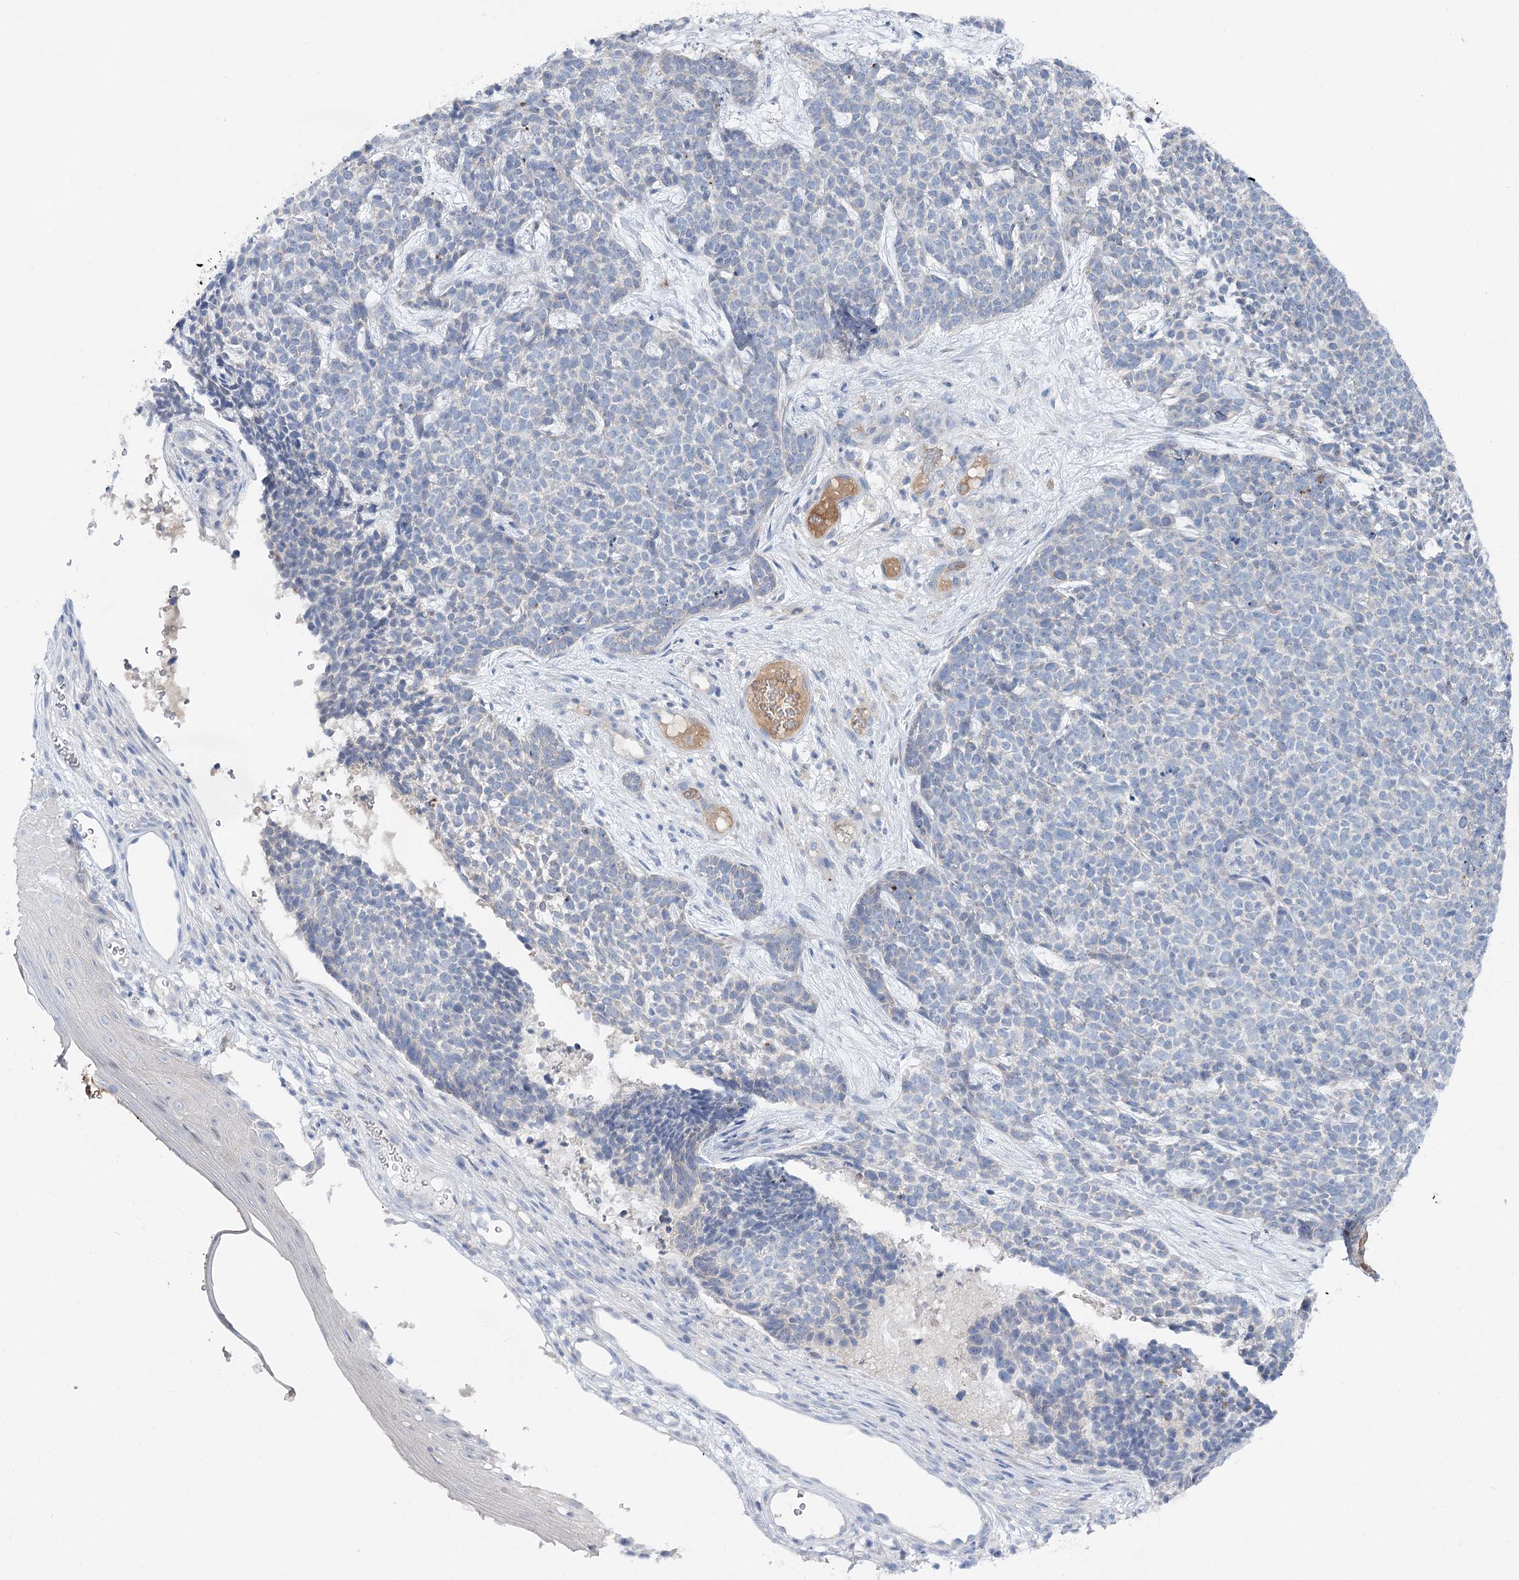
{"staining": {"intensity": "negative", "quantity": "none", "location": "none"}, "tissue": "skin cancer", "cell_type": "Tumor cells", "image_type": "cancer", "snomed": [{"axis": "morphology", "description": "Basal cell carcinoma"}, {"axis": "topography", "description": "Skin"}], "caption": "Immunohistochemistry (IHC) of human skin basal cell carcinoma shows no staining in tumor cells.", "gene": "LRRC14B", "patient": {"sex": "female", "age": 84}}